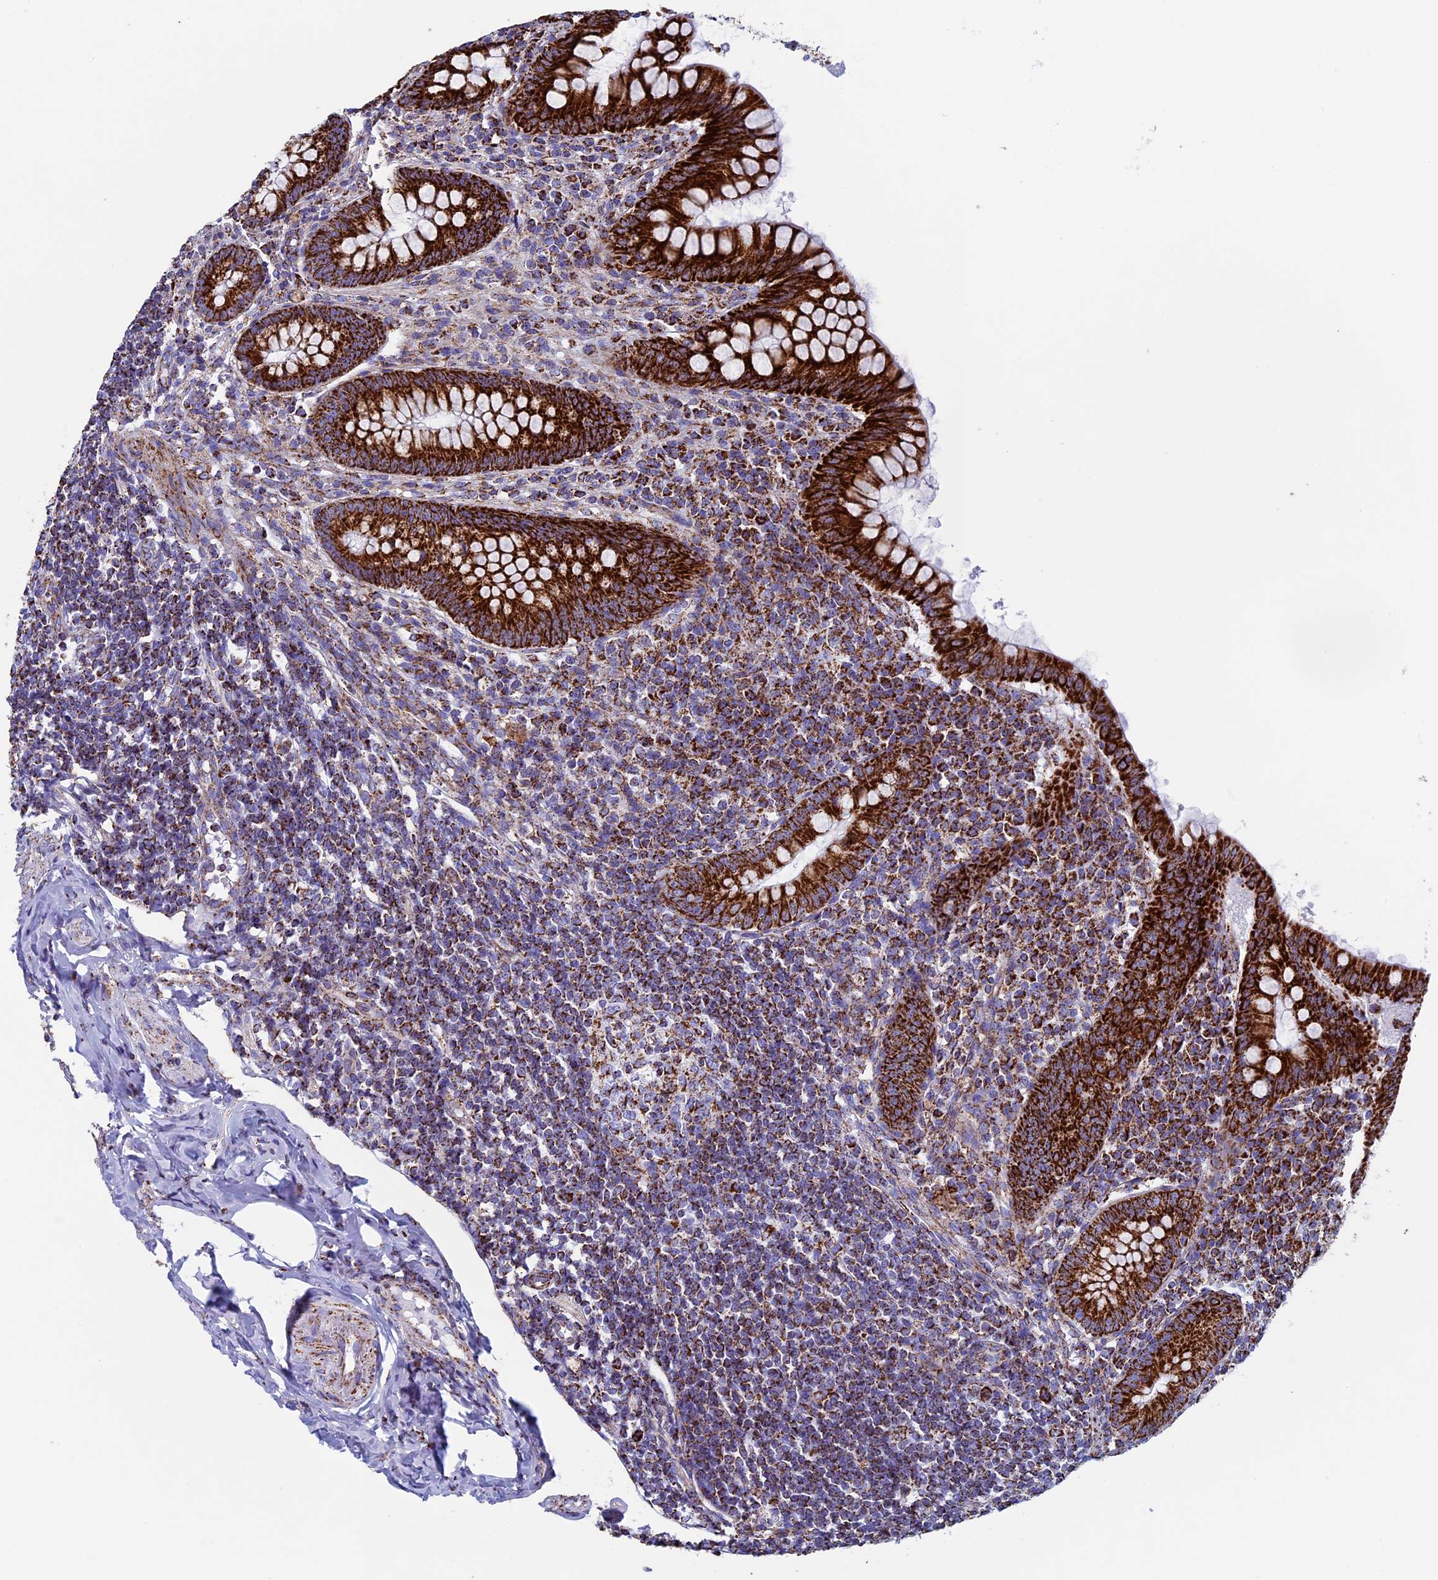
{"staining": {"intensity": "strong", "quantity": ">75%", "location": "cytoplasmic/membranous"}, "tissue": "appendix", "cell_type": "Glandular cells", "image_type": "normal", "snomed": [{"axis": "morphology", "description": "Normal tissue, NOS"}, {"axis": "topography", "description": "Appendix"}], "caption": "Protein staining of benign appendix displays strong cytoplasmic/membranous expression in approximately >75% of glandular cells. (Stains: DAB in brown, nuclei in blue, Microscopy: brightfield microscopy at high magnification).", "gene": "UQCRFS1", "patient": {"sex": "female", "age": 33}}